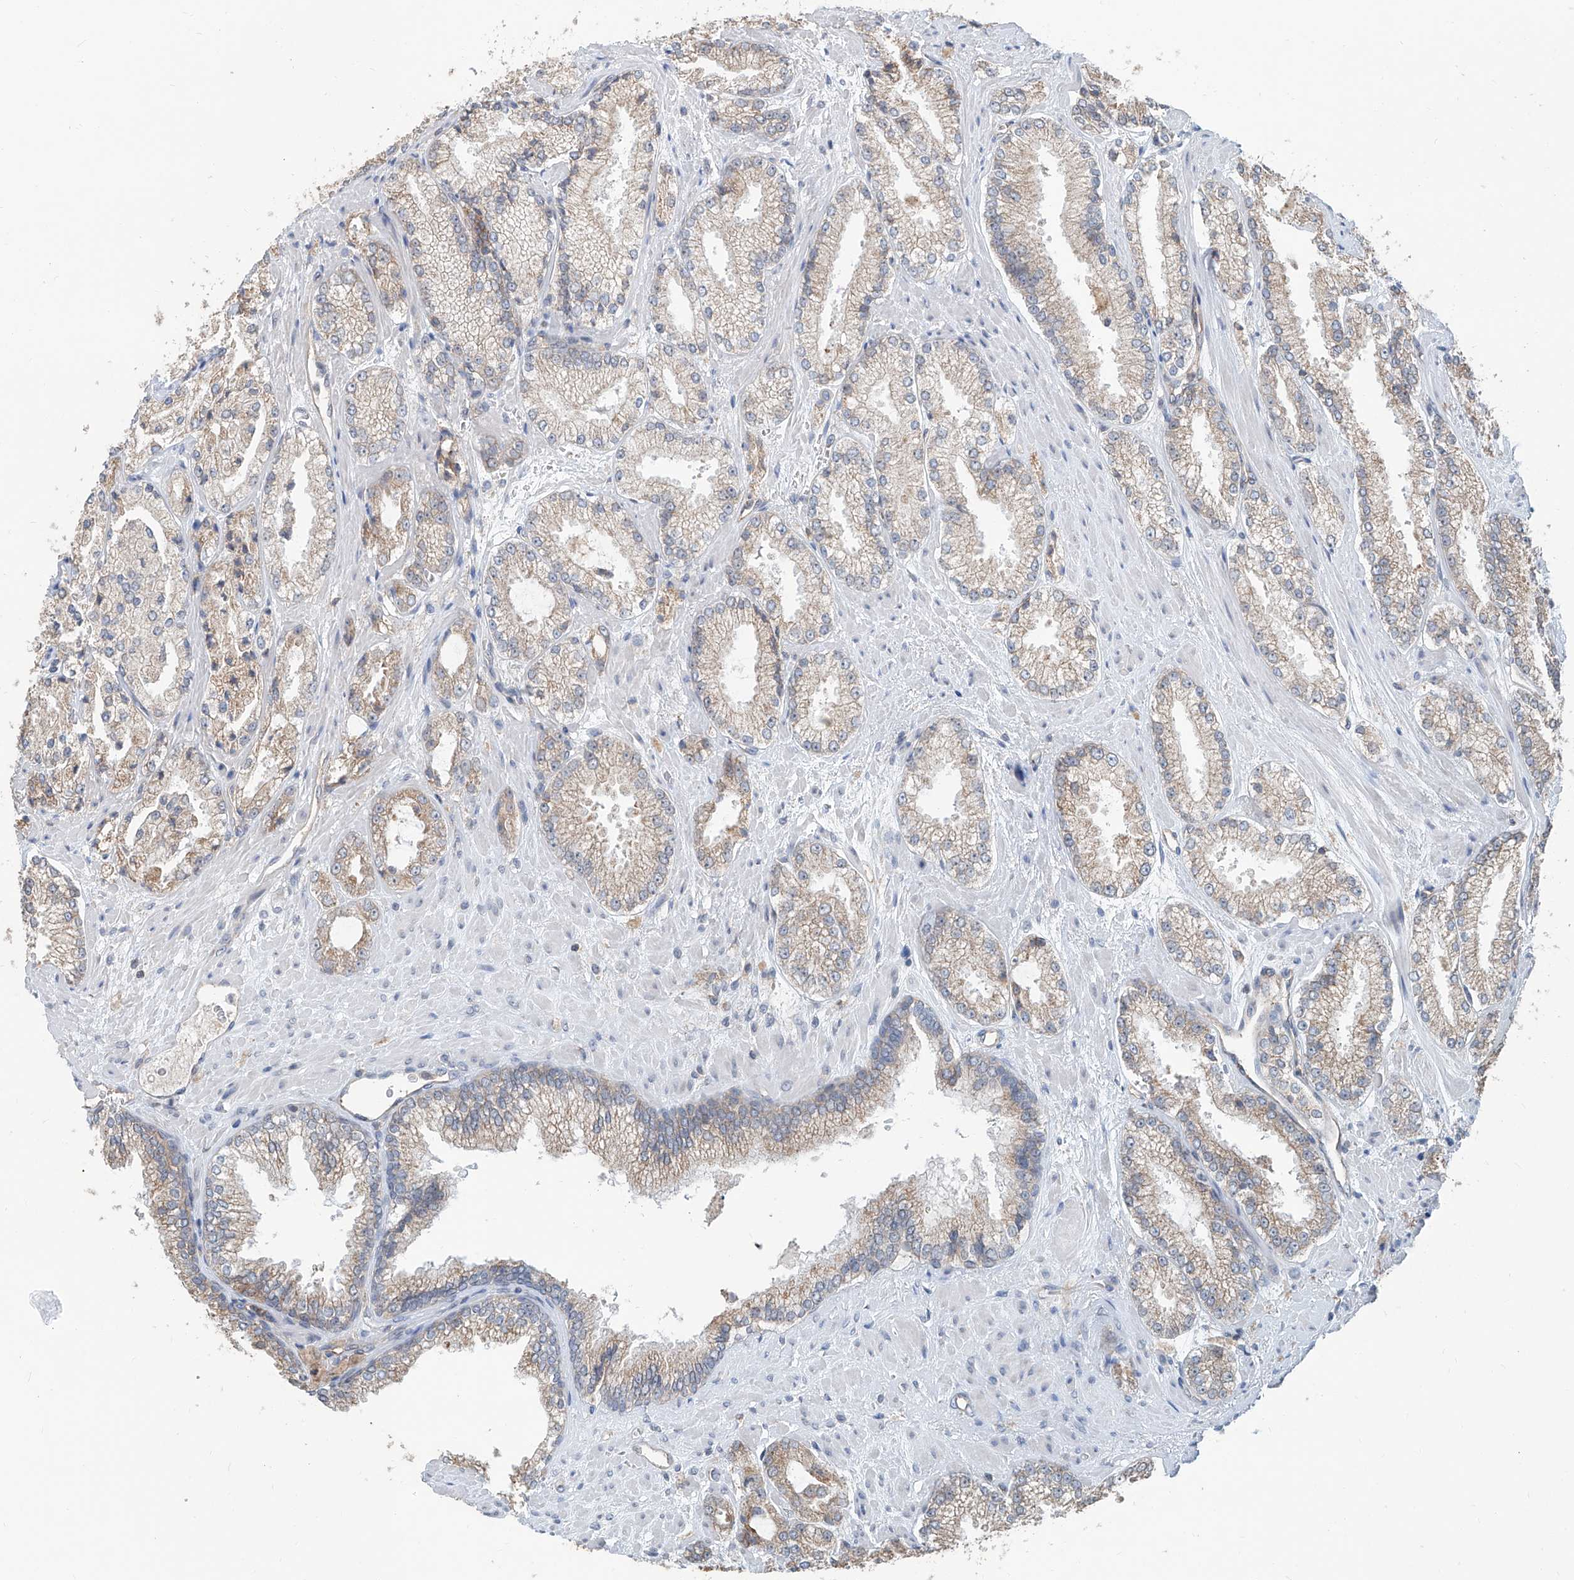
{"staining": {"intensity": "weak", "quantity": "25%-75%", "location": "cytoplasmic/membranous"}, "tissue": "prostate cancer", "cell_type": "Tumor cells", "image_type": "cancer", "snomed": [{"axis": "morphology", "description": "Adenocarcinoma, High grade"}, {"axis": "topography", "description": "Prostate"}], "caption": "An IHC photomicrograph of tumor tissue is shown. Protein staining in brown shows weak cytoplasmic/membranous positivity in adenocarcinoma (high-grade) (prostate) within tumor cells. The protein of interest is shown in brown color, while the nuclei are stained blue.", "gene": "KCNK10", "patient": {"sex": "male", "age": 73}}